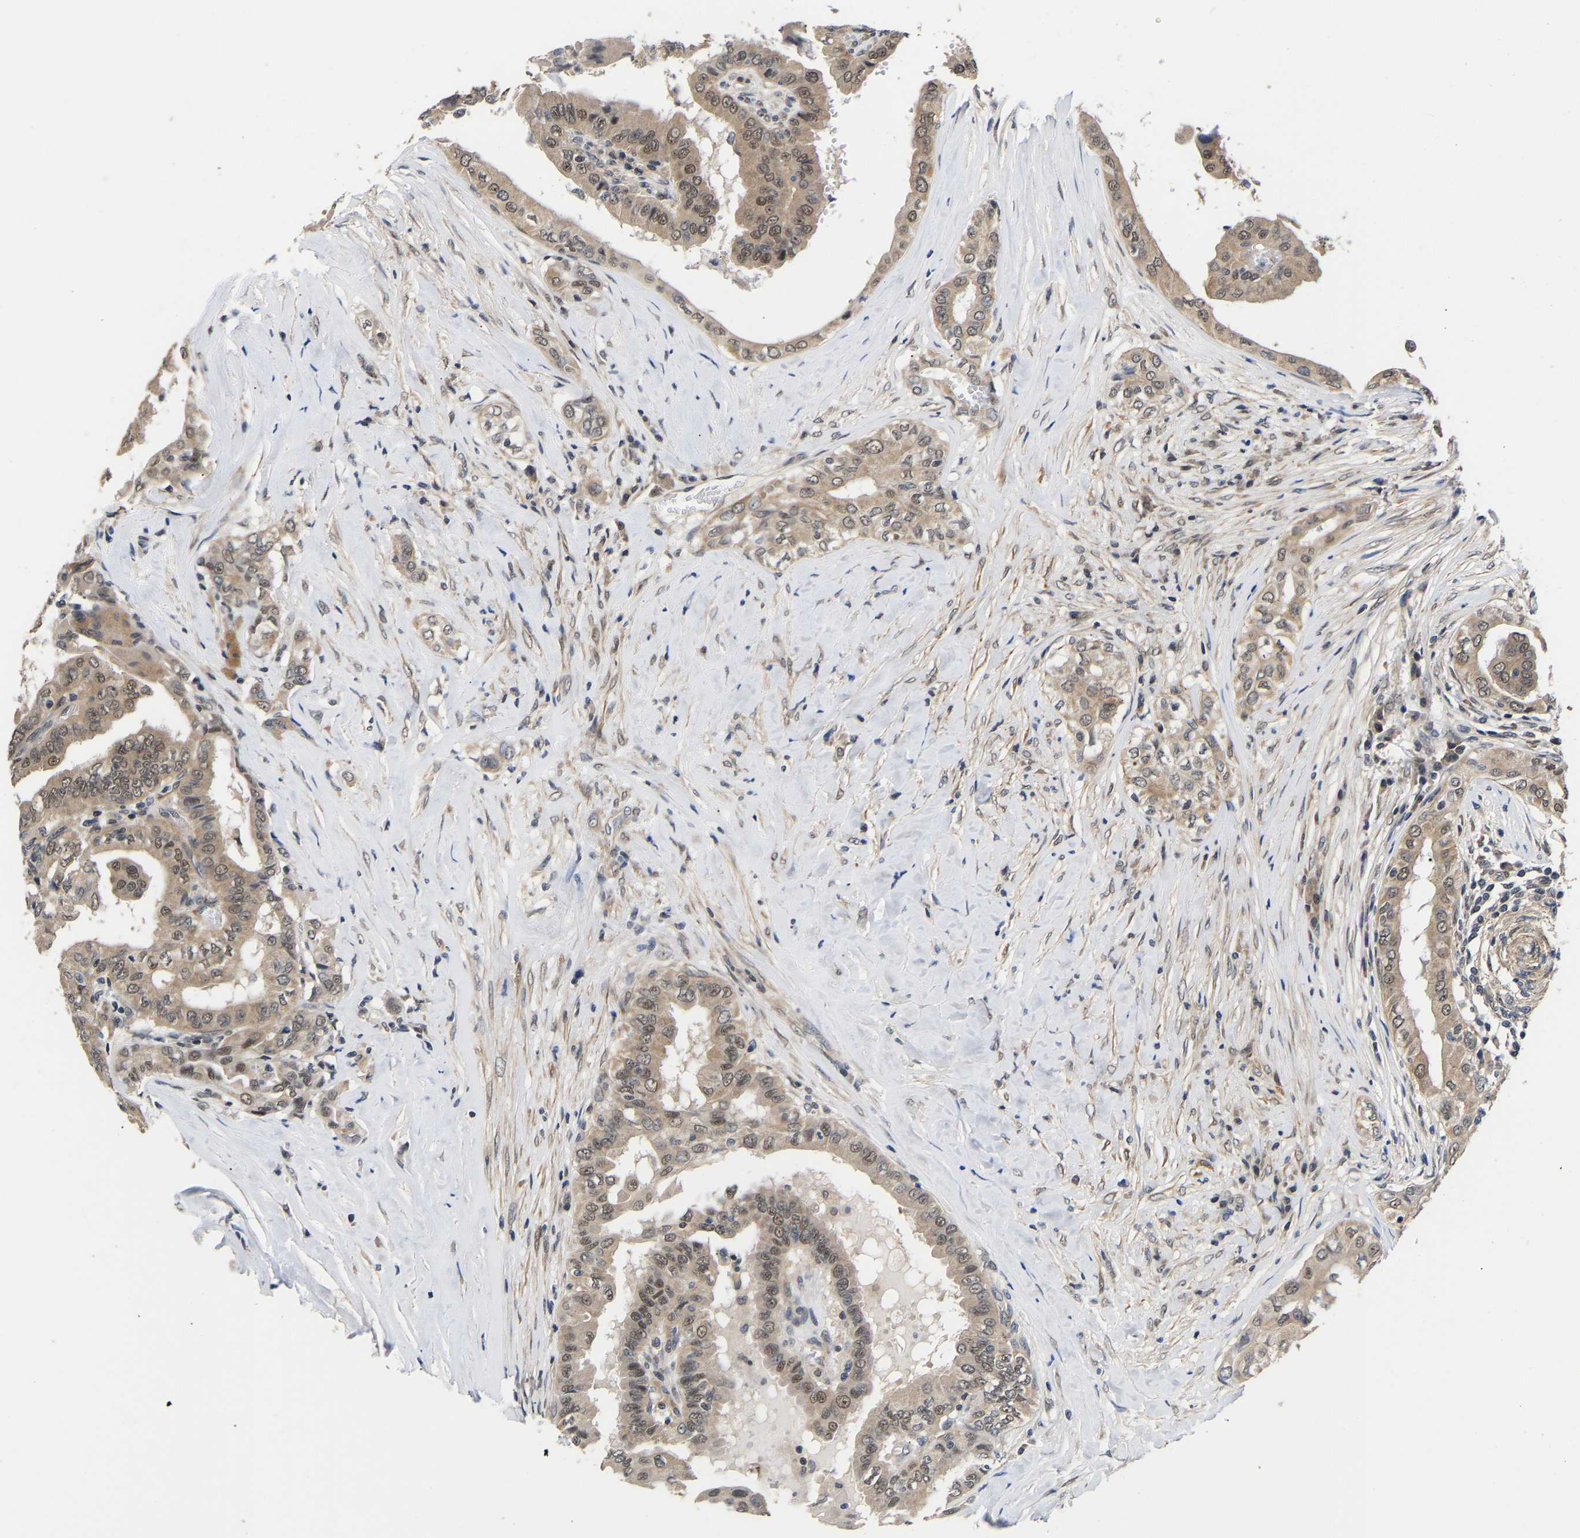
{"staining": {"intensity": "moderate", "quantity": ">75%", "location": "cytoplasmic/membranous,nuclear"}, "tissue": "thyroid cancer", "cell_type": "Tumor cells", "image_type": "cancer", "snomed": [{"axis": "morphology", "description": "Papillary adenocarcinoma, NOS"}, {"axis": "topography", "description": "Thyroid gland"}], "caption": "Immunohistochemistry (DAB (3,3'-diaminobenzidine)) staining of human thyroid cancer (papillary adenocarcinoma) exhibits moderate cytoplasmic/membranous and nuclear protein staining in approximately >75% of tumor cells.", "gene": "METTL16", "patient": {"sex": "male", "age": 33}}